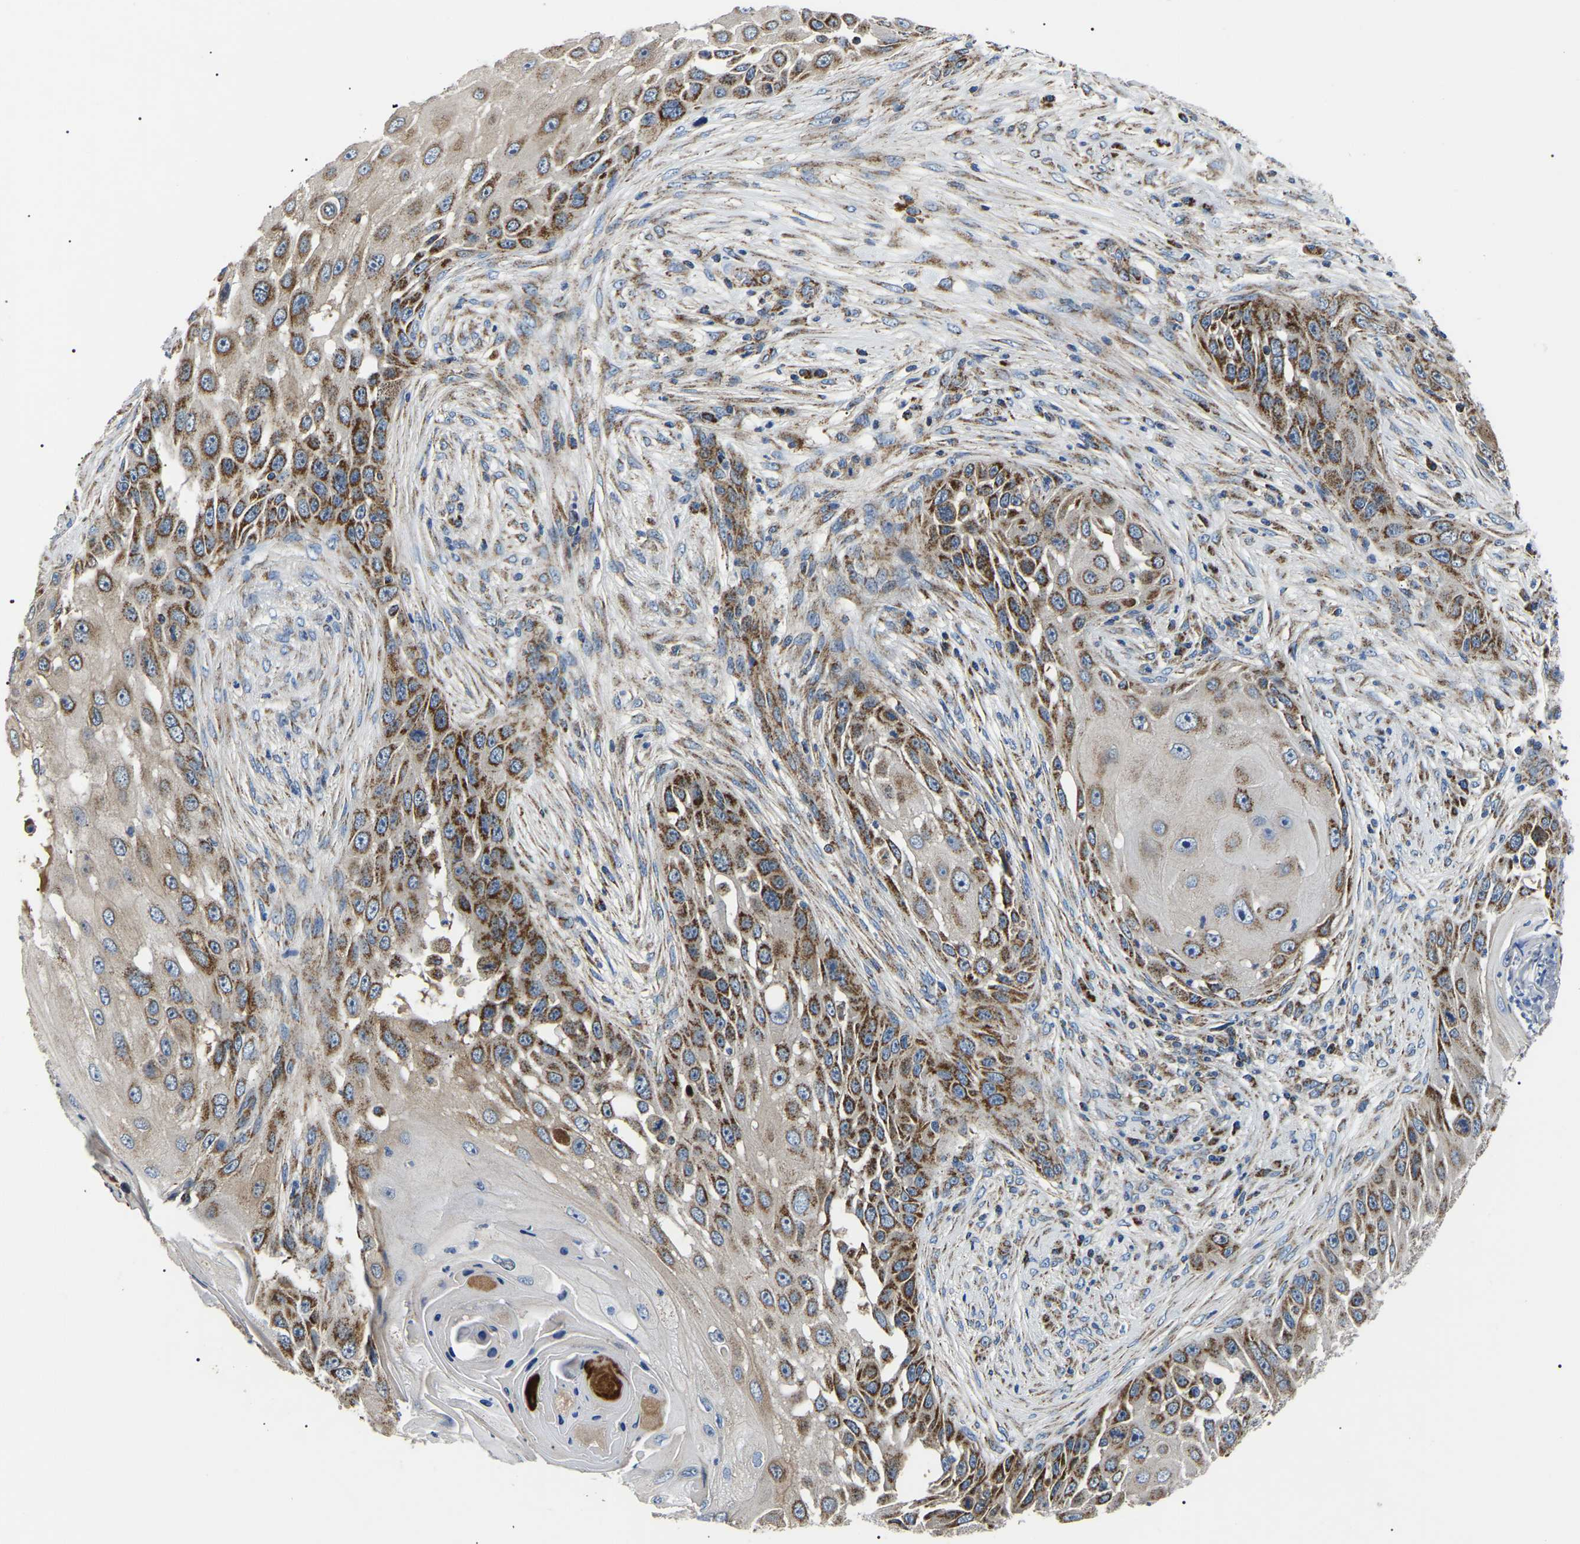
{"staining": {"intensity": "moderate", "quantity": ">75%", "location": "cytoplasmic/membranous"}, "tissue": "skin cancer", "cell_type": "Tumor cells", "image_type": "cancer", "snomed": [{"axis": "morphology", "description": "Squamous cell carcinoma, NOS"}, {"axis": "topography", "description": "Skin"}], "caption": "Moderate cytoplasmic/membranous protein expression is appreciated in approximately >75% of tumor cells in skin squamous cell carcinoma.", "gene": "PPM1E", "patient": {"sex": "female", "age": 44}}